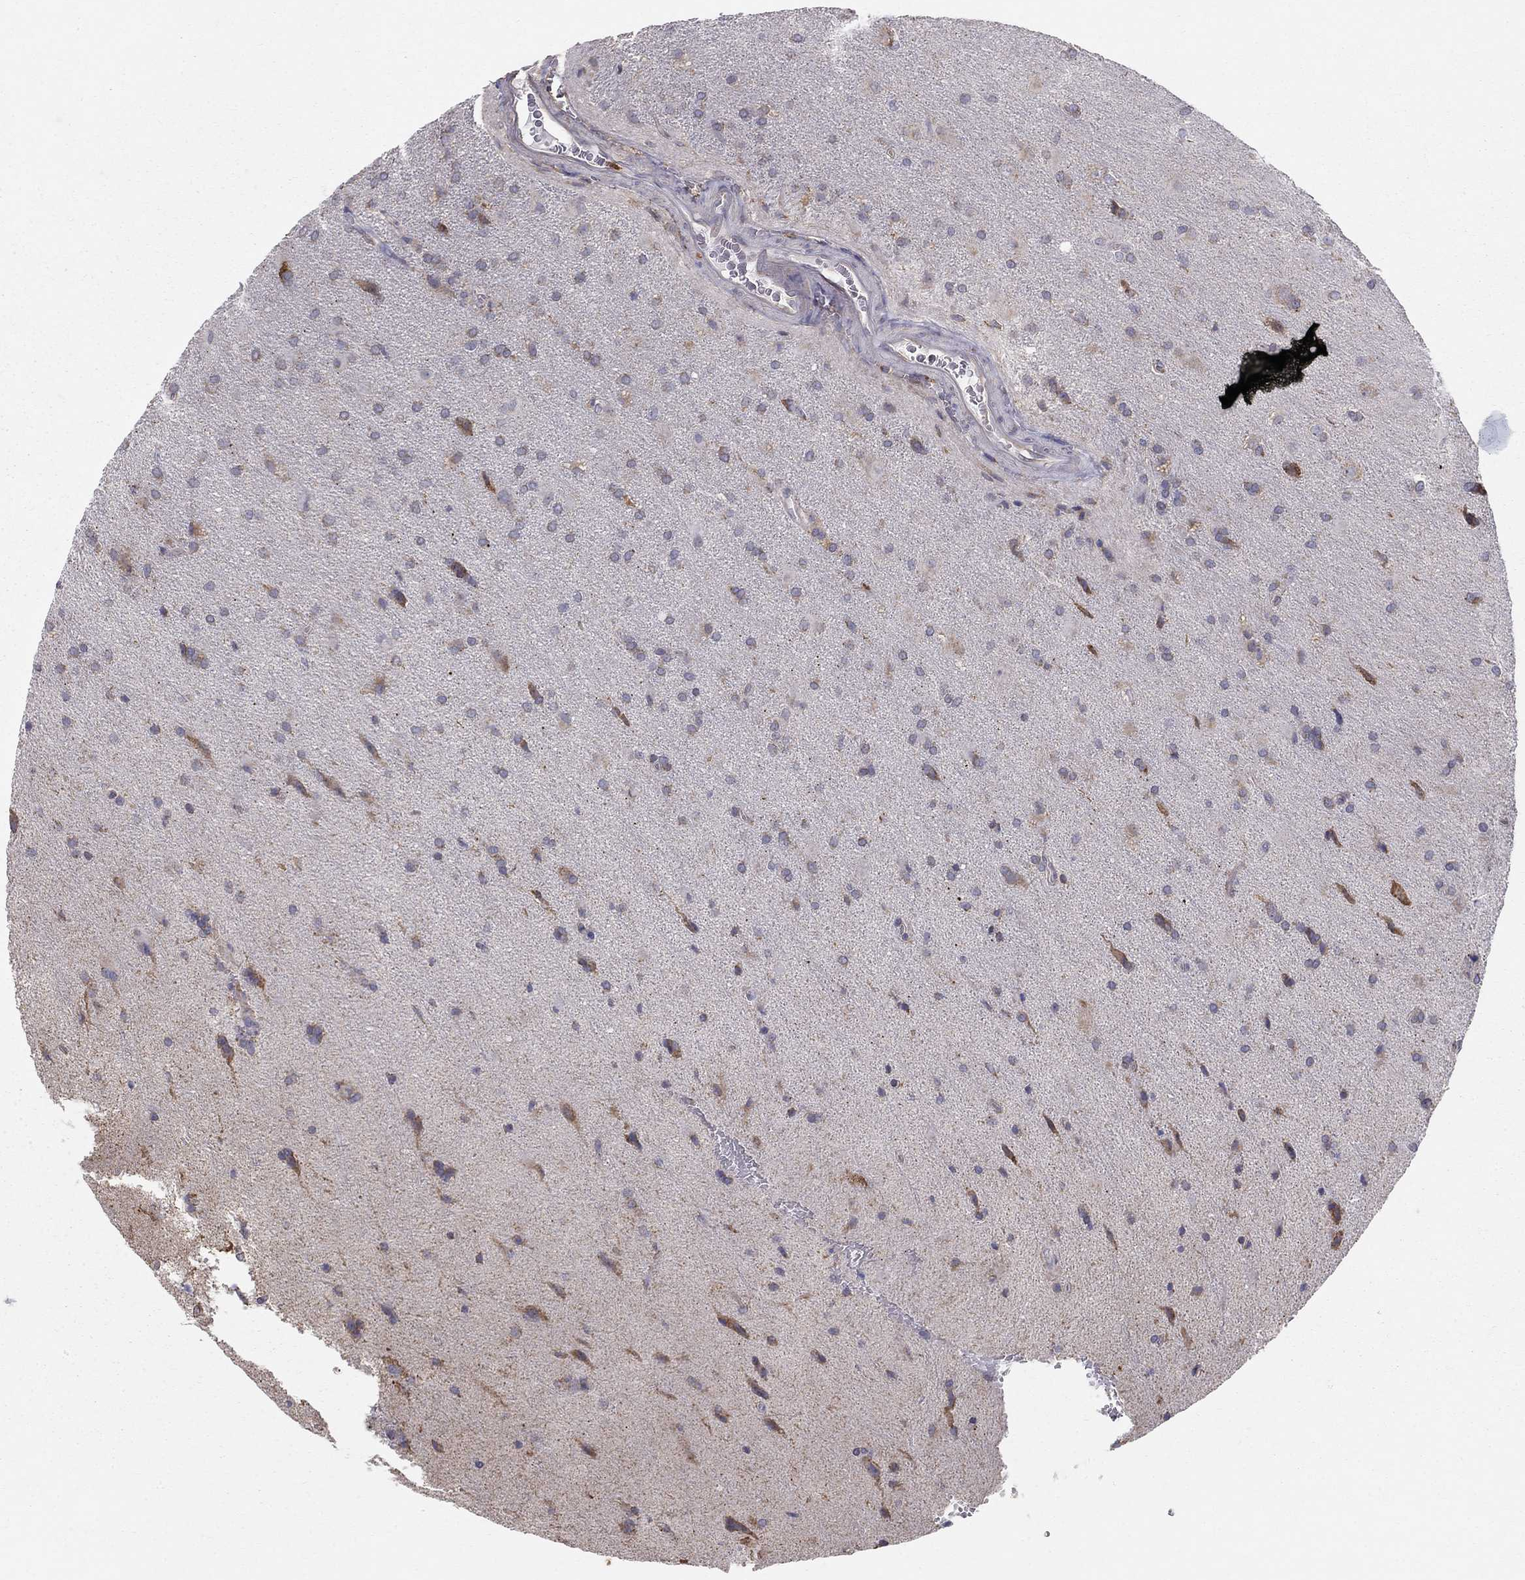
{"staining": {"intensity": "negative", "quantity": "none", "location": "none"}, "tissue": "glioma", "cell_type": "Tumor cells", "image_type": "cancer", "snomed": [{"axis": "morphology", "description": "Glioma, malignant, Low grade"}, {"axis": "topography", "description": "Brain"}], "caption": "This is a micrograph of IHC staining of glioma, which shows no staining in tumor cells.", "gene": "PRDX4", "patient": {"sex": "male", "age": 58}}